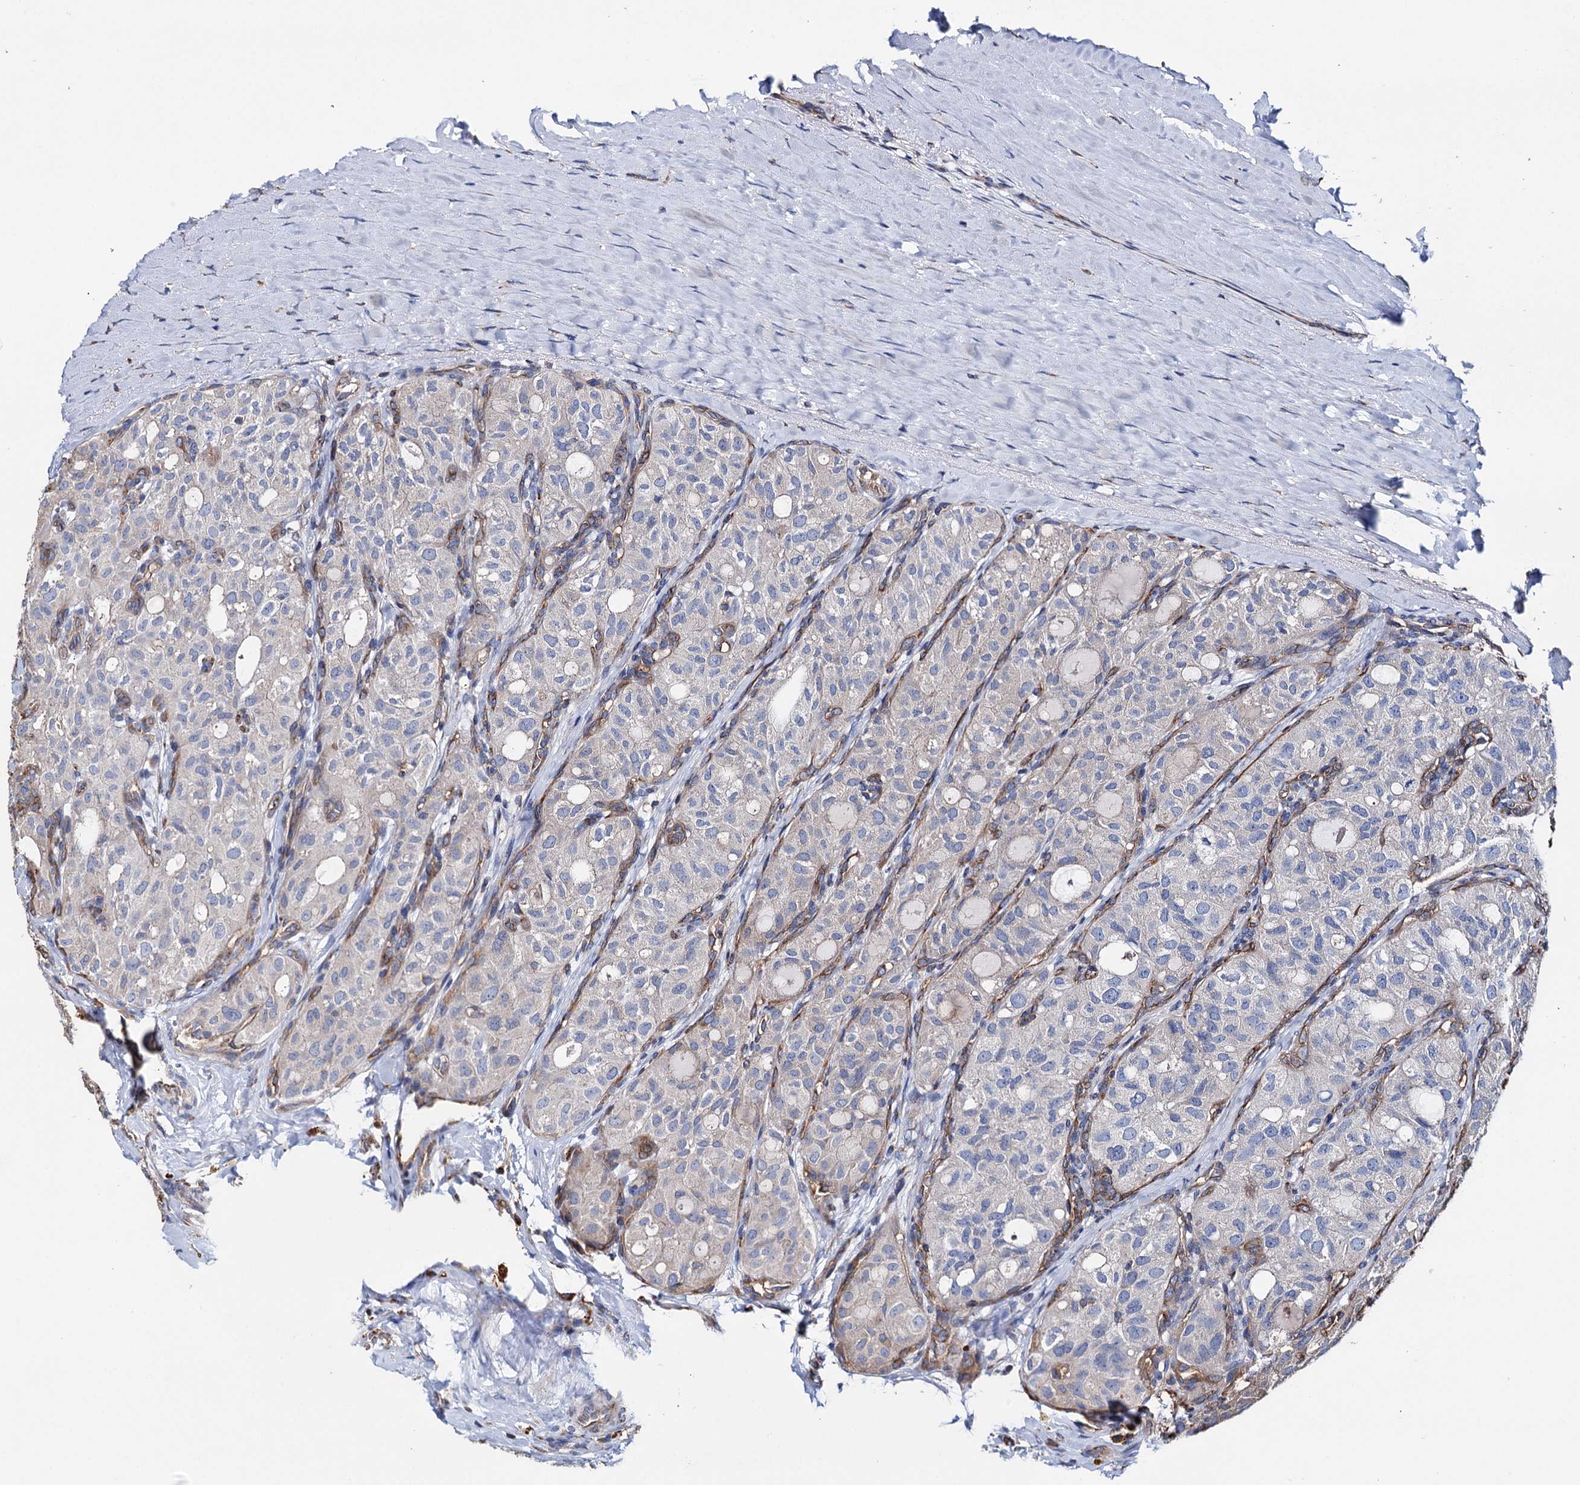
{"staining": {"intensity": "negative", "quantity": "none", "location": "none"}, "tissue": "thyroid cancer", "cell_type": "Tumor cells", "image_type": "cancer", "snomed": [{"axis": "morphology", "description": "Follicular adenoma carcinoma, NOS"}, {"axis": "topography", "description": "Thyroid gland"}], "caption": "IHC micrograph of neoplastic tissue: human thyroid cancer (follicular adenoma carcinoma) stained with DAB (3,3'-diaminobenzidine) shows no significant protein positivity in tumor cells. (DAB IHC with hematoxylin counter stain).", "gene": "SCPEP1", "patient": {"sex": "male", "age": 75}}